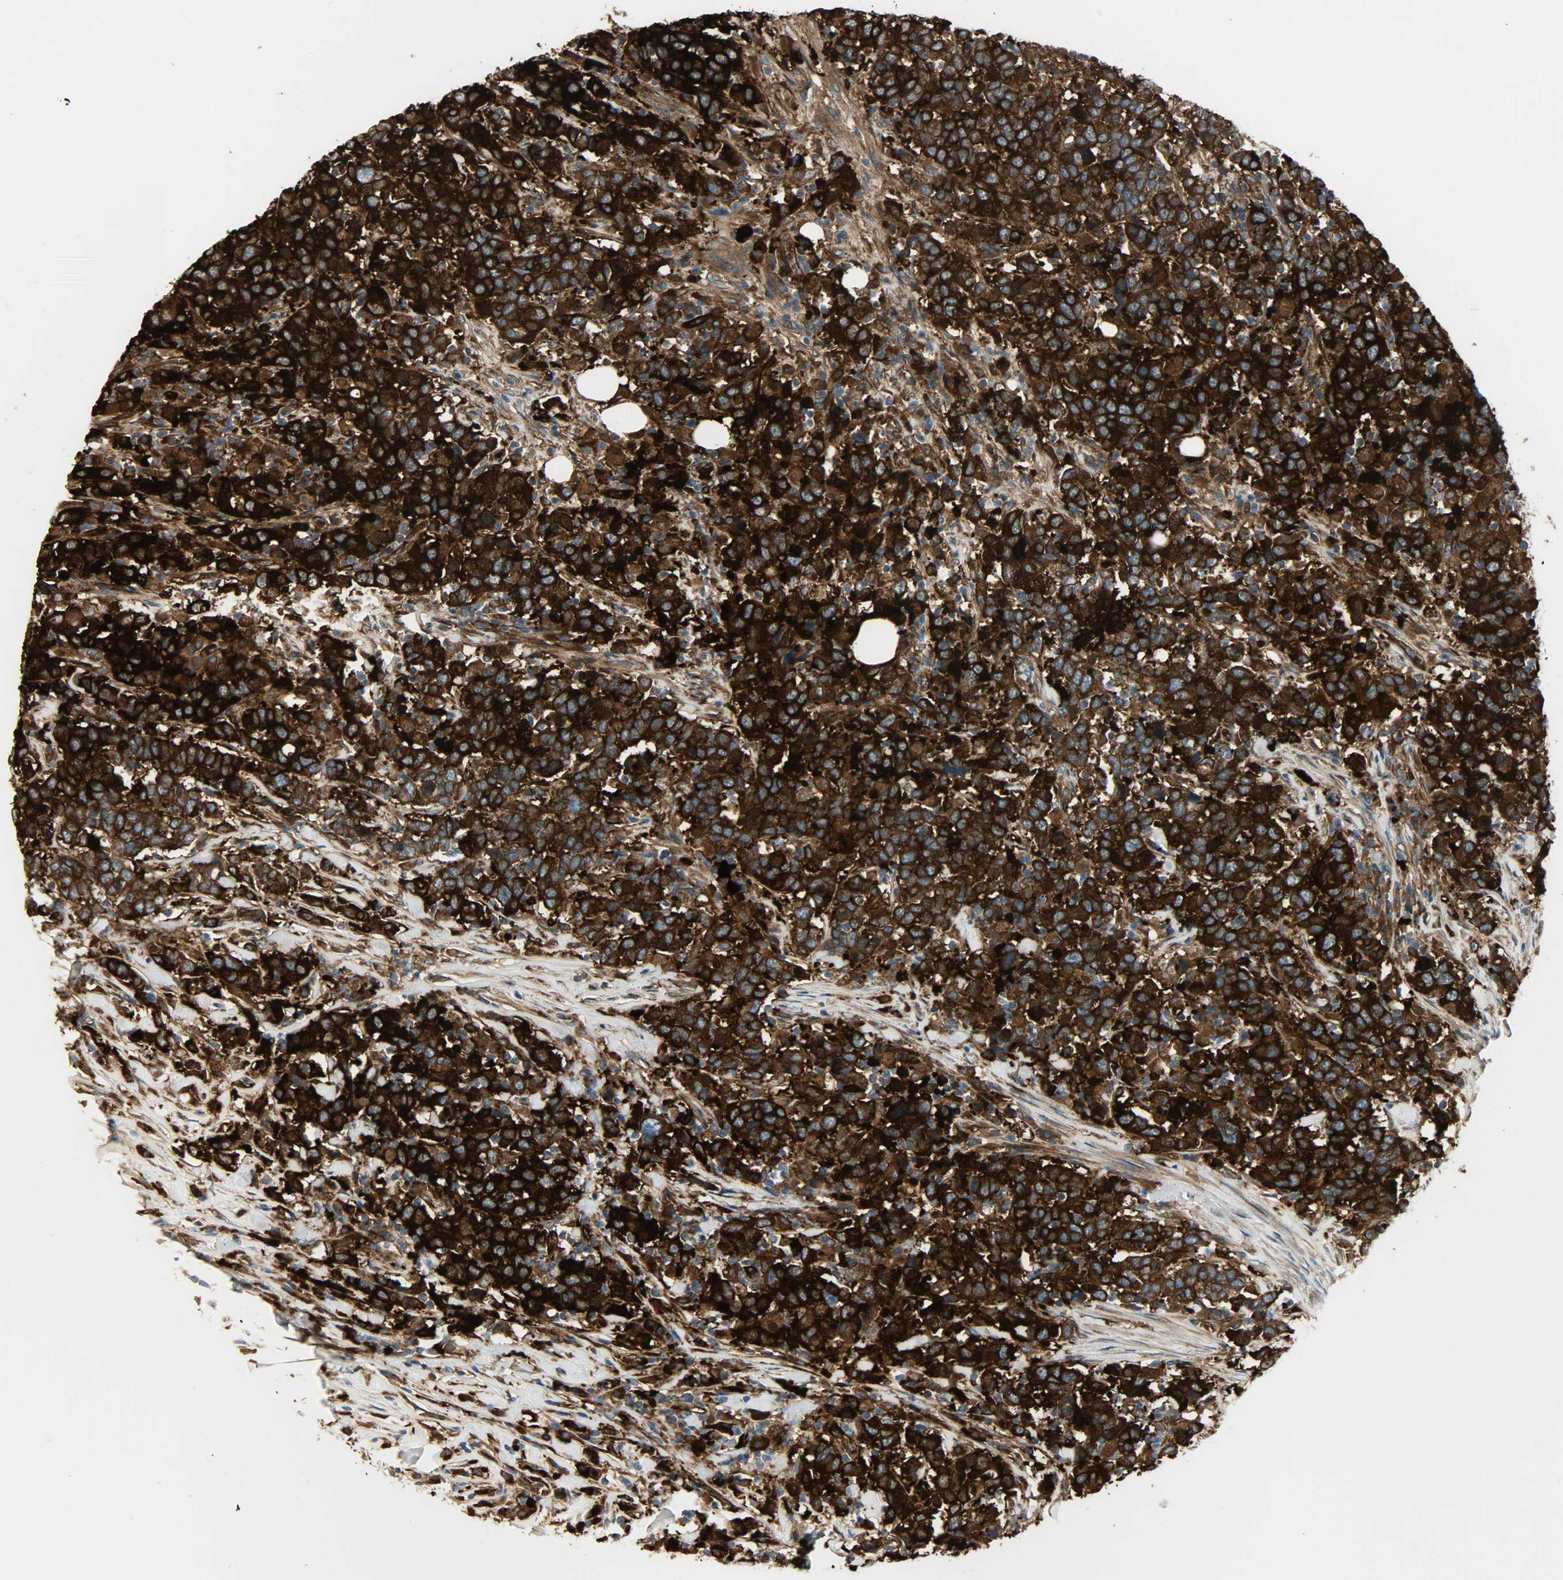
{"staining": {"intensity": "strong", "quantity": ">75%", "location": "cytoplasmic/membranous"}, "tissue": "urothelial cancer", "cell_type": "Tumor cells", "image_type": "cancer", "snomed": [{"axis": "morphology", "description": "Urothelial carcinoma, High grade"}, {"axis": "topography", "description": "Urinary bladder"}], "caption": "A histopathology image of human urothelial cancer stained for a protein demonstrates strong cytoplasmic/membranous brown staining in tumor cells. Using DAB (brown) and hematoxylin (blue) stains, captured at high magnification using brightfield microscopy.", "gene": "WARS1", "patient": {"sex": "male", "age": 61}}